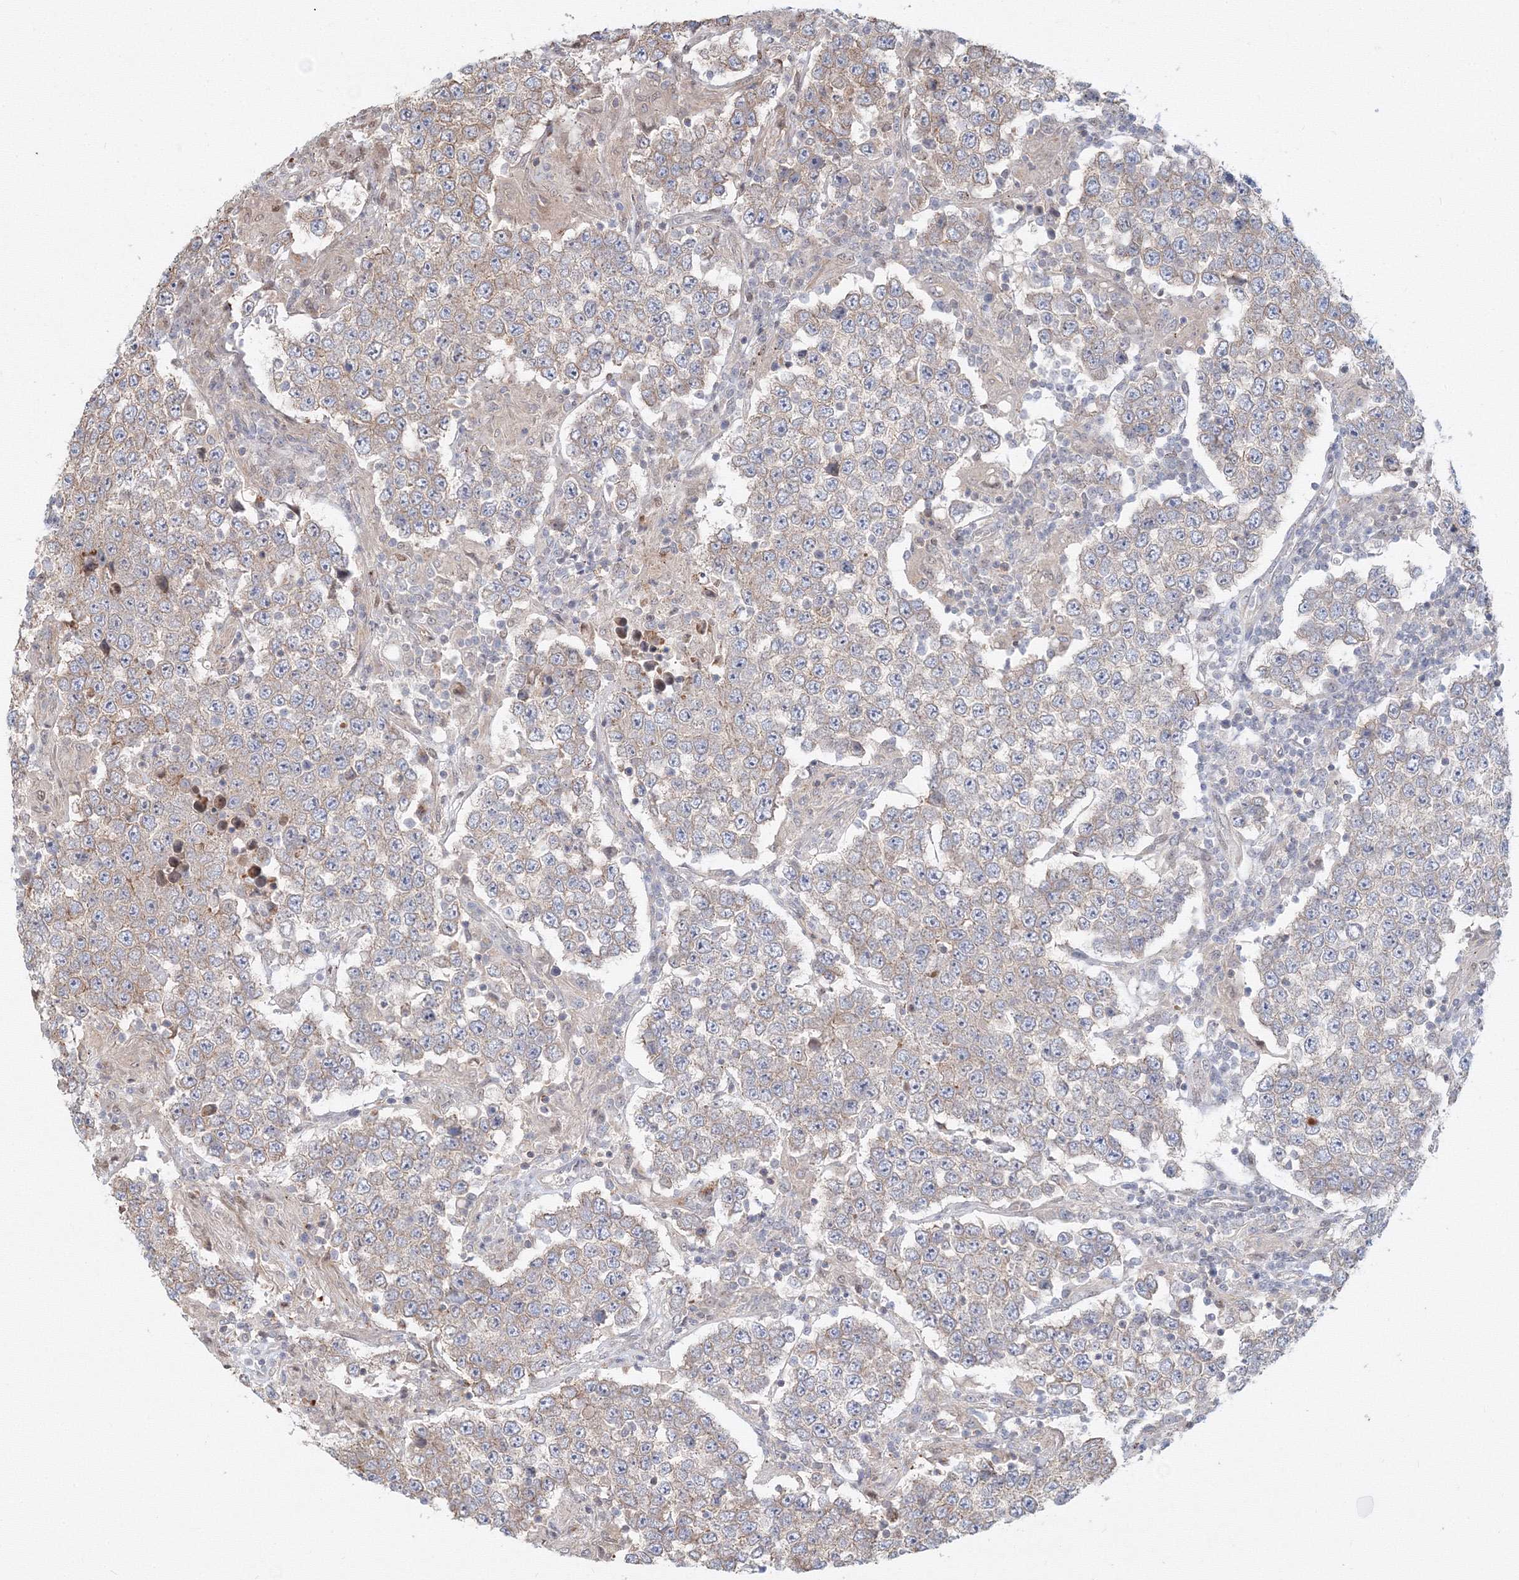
{"staining": {"intensity": "weak", "quantity": "<25%", "location": "cytoplasmic/membranous"}, "tissue": "testis cancer", "cell_type": "Tumor cells", "image_type": "cancer", "snomed": [{"axis": "morphology", "description": "Normal tissue, NOS"}, {"axis": "morphology", "description": "Urothelial carcinoma, High grade"}, {"axis": "morphology", "description": "Seminoma, NOS"}, {"axis": "morphology", "description": "Carcinoma, Embryonal, NOS"}, {"axis": "topography", "description": "Urinary bladder"}, {"axis": "topography", "description": "Testis"}], "caption": "Tumor cells show no significant expression in seminoma (testis).", "gene": "ARHGAP21", "patient": {"sex": "male", "age": 41}}